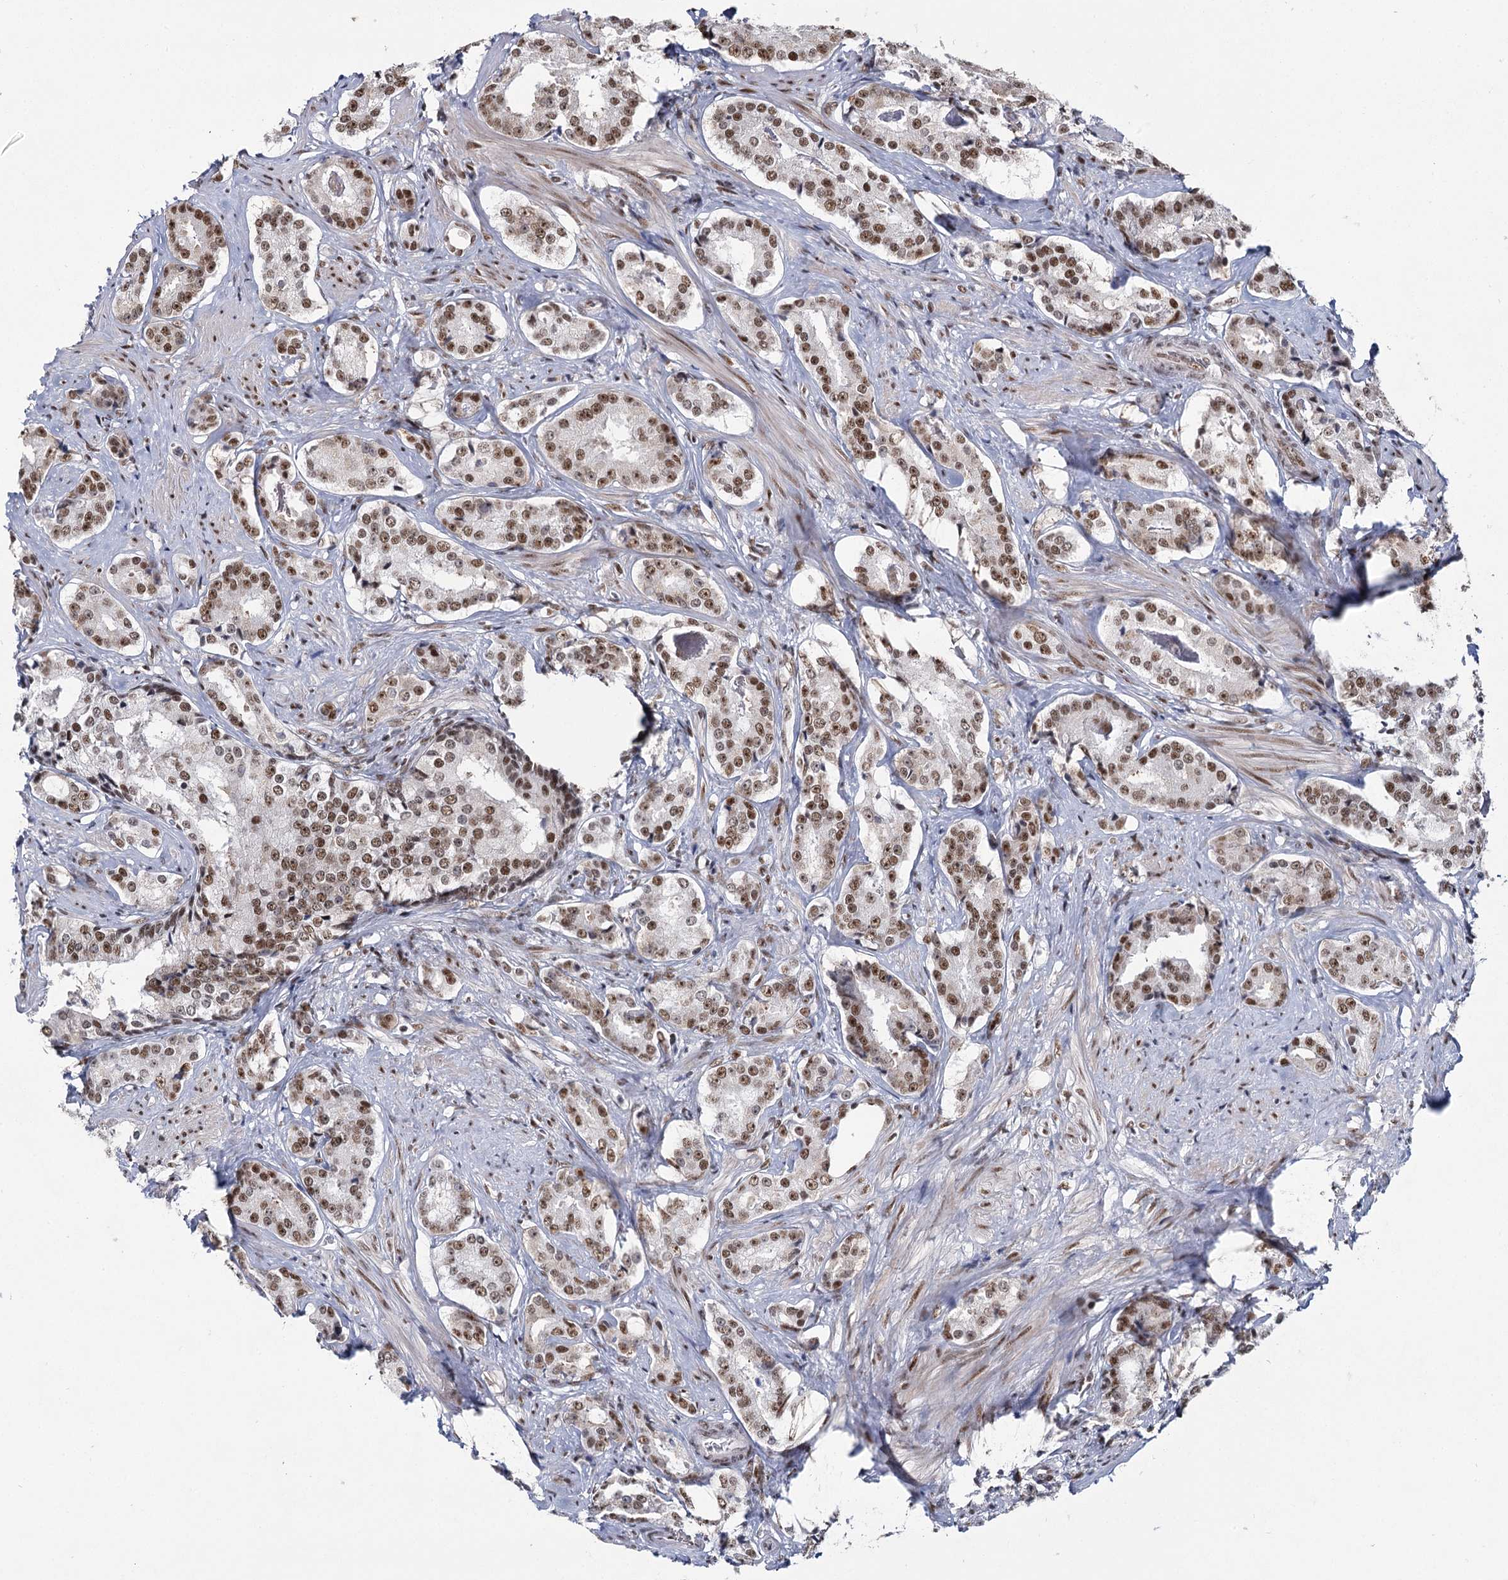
{"staining": {"intensity": "strong", "quantity": ">75%", "location": "nuclear"}, "tissue": "prostate cancer", "cell_type": "Tumor cells", "image_type": "cancer", "snomed": [{"axis": "morphology", "description": "Adenocarcinoma, High grade"}, {"axis": "topography", "description": "Prostate"}], "caption": "A brown stain shows strong nuclear staining of a protein in prostate cancer tumor cells.", "gene": "SCAF8", "patient": {"sex": "male", "age": 58}}